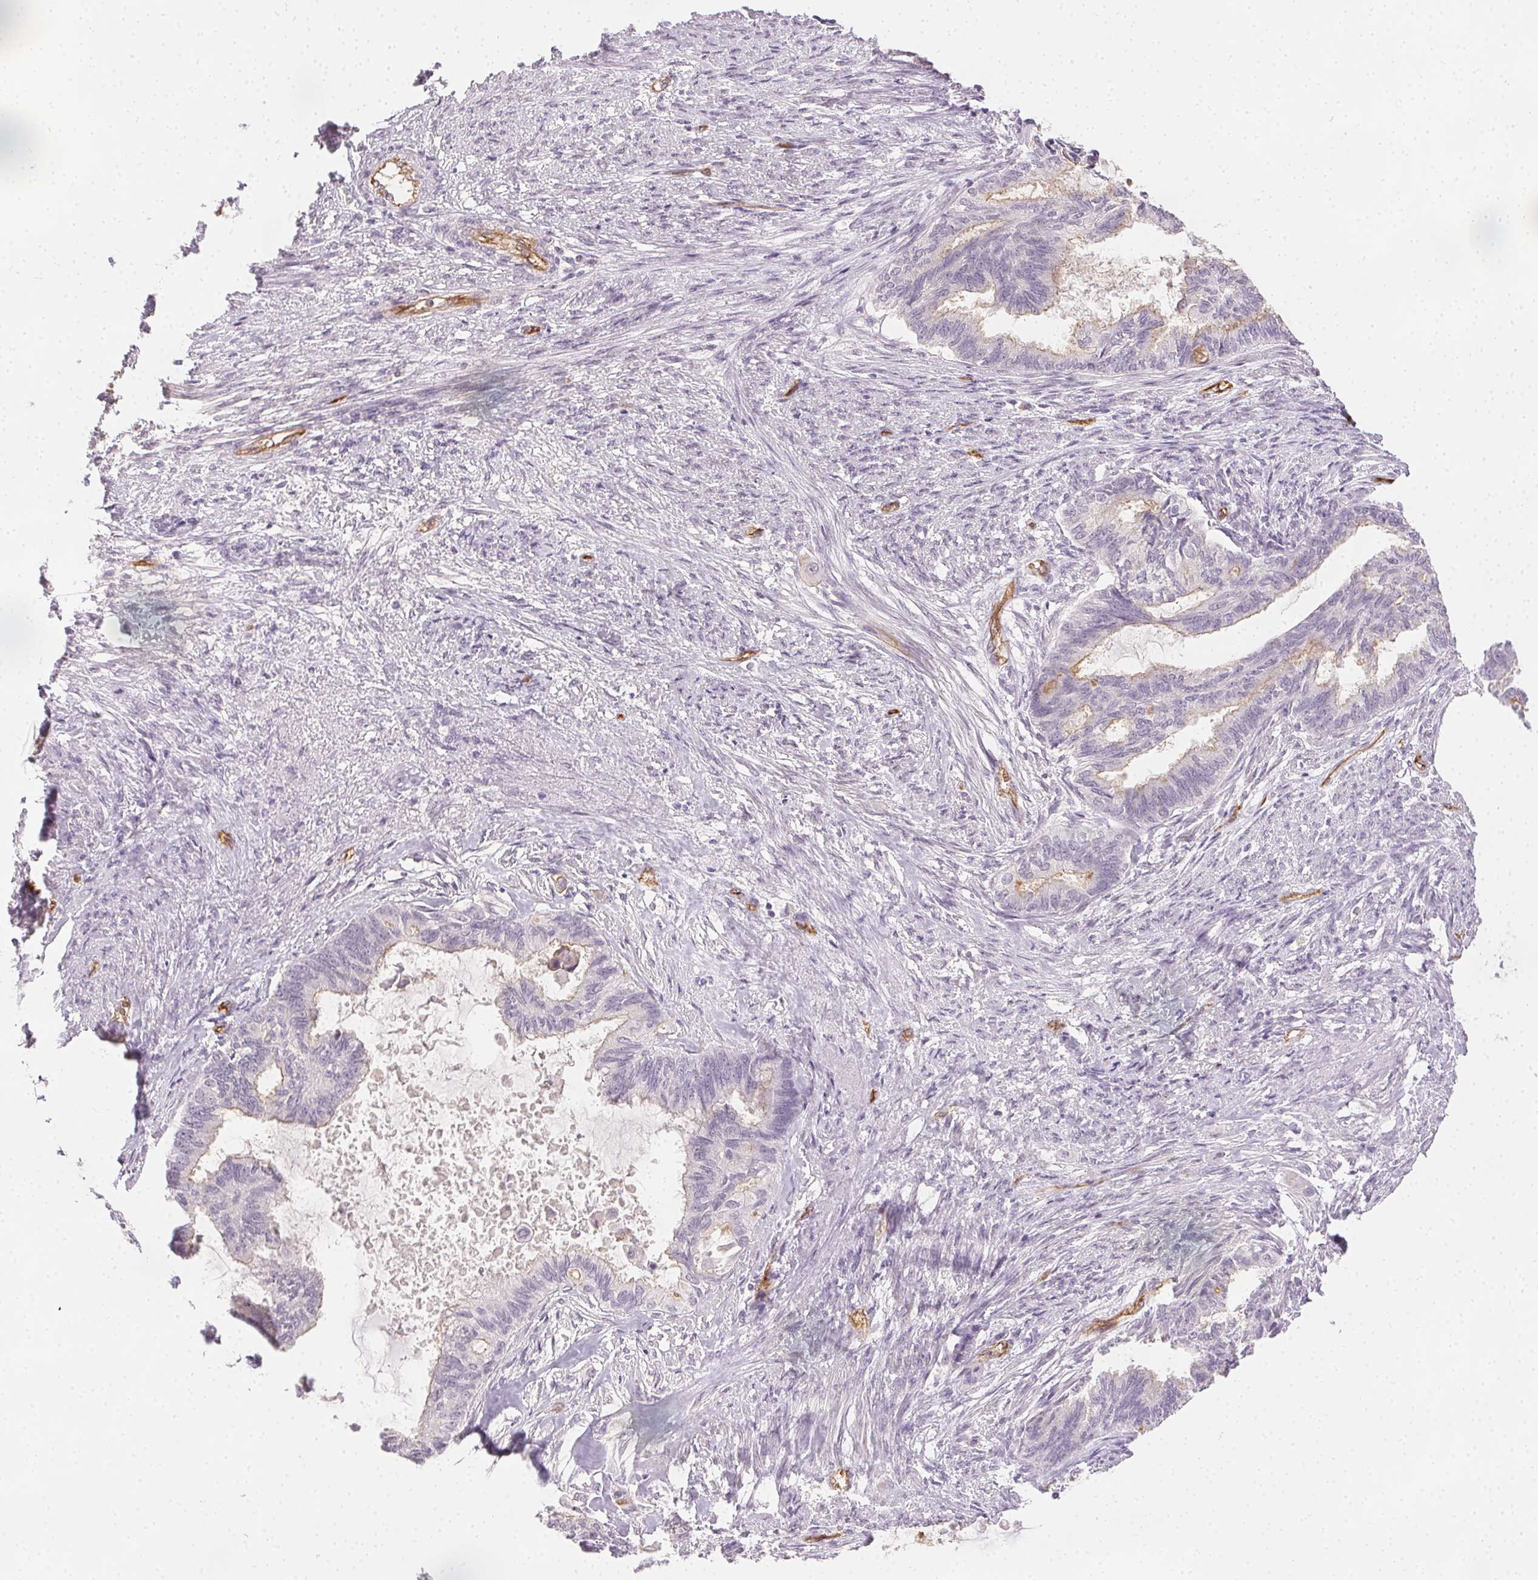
{"staining": {"intensity": "negative", "quantity": "none", "location": "none"}, "tissue": "endometrial cancer", "cell_type": "Tumor cells", "image_type": "cancer", "snomed": [{"axis": "morphology", "description": "Adenocarcinoma, NOS"}, {"axis": "topography", "description": "Endometrium"}], "caption": "The immunohistochemistry histopathology image has no significant staining in tumor cells of endometrial cancer tissue. (IHC, brightfield microscopy, high magnification).", "gene": "PODXL", "patient": {"sex": "female", "age": 86}}